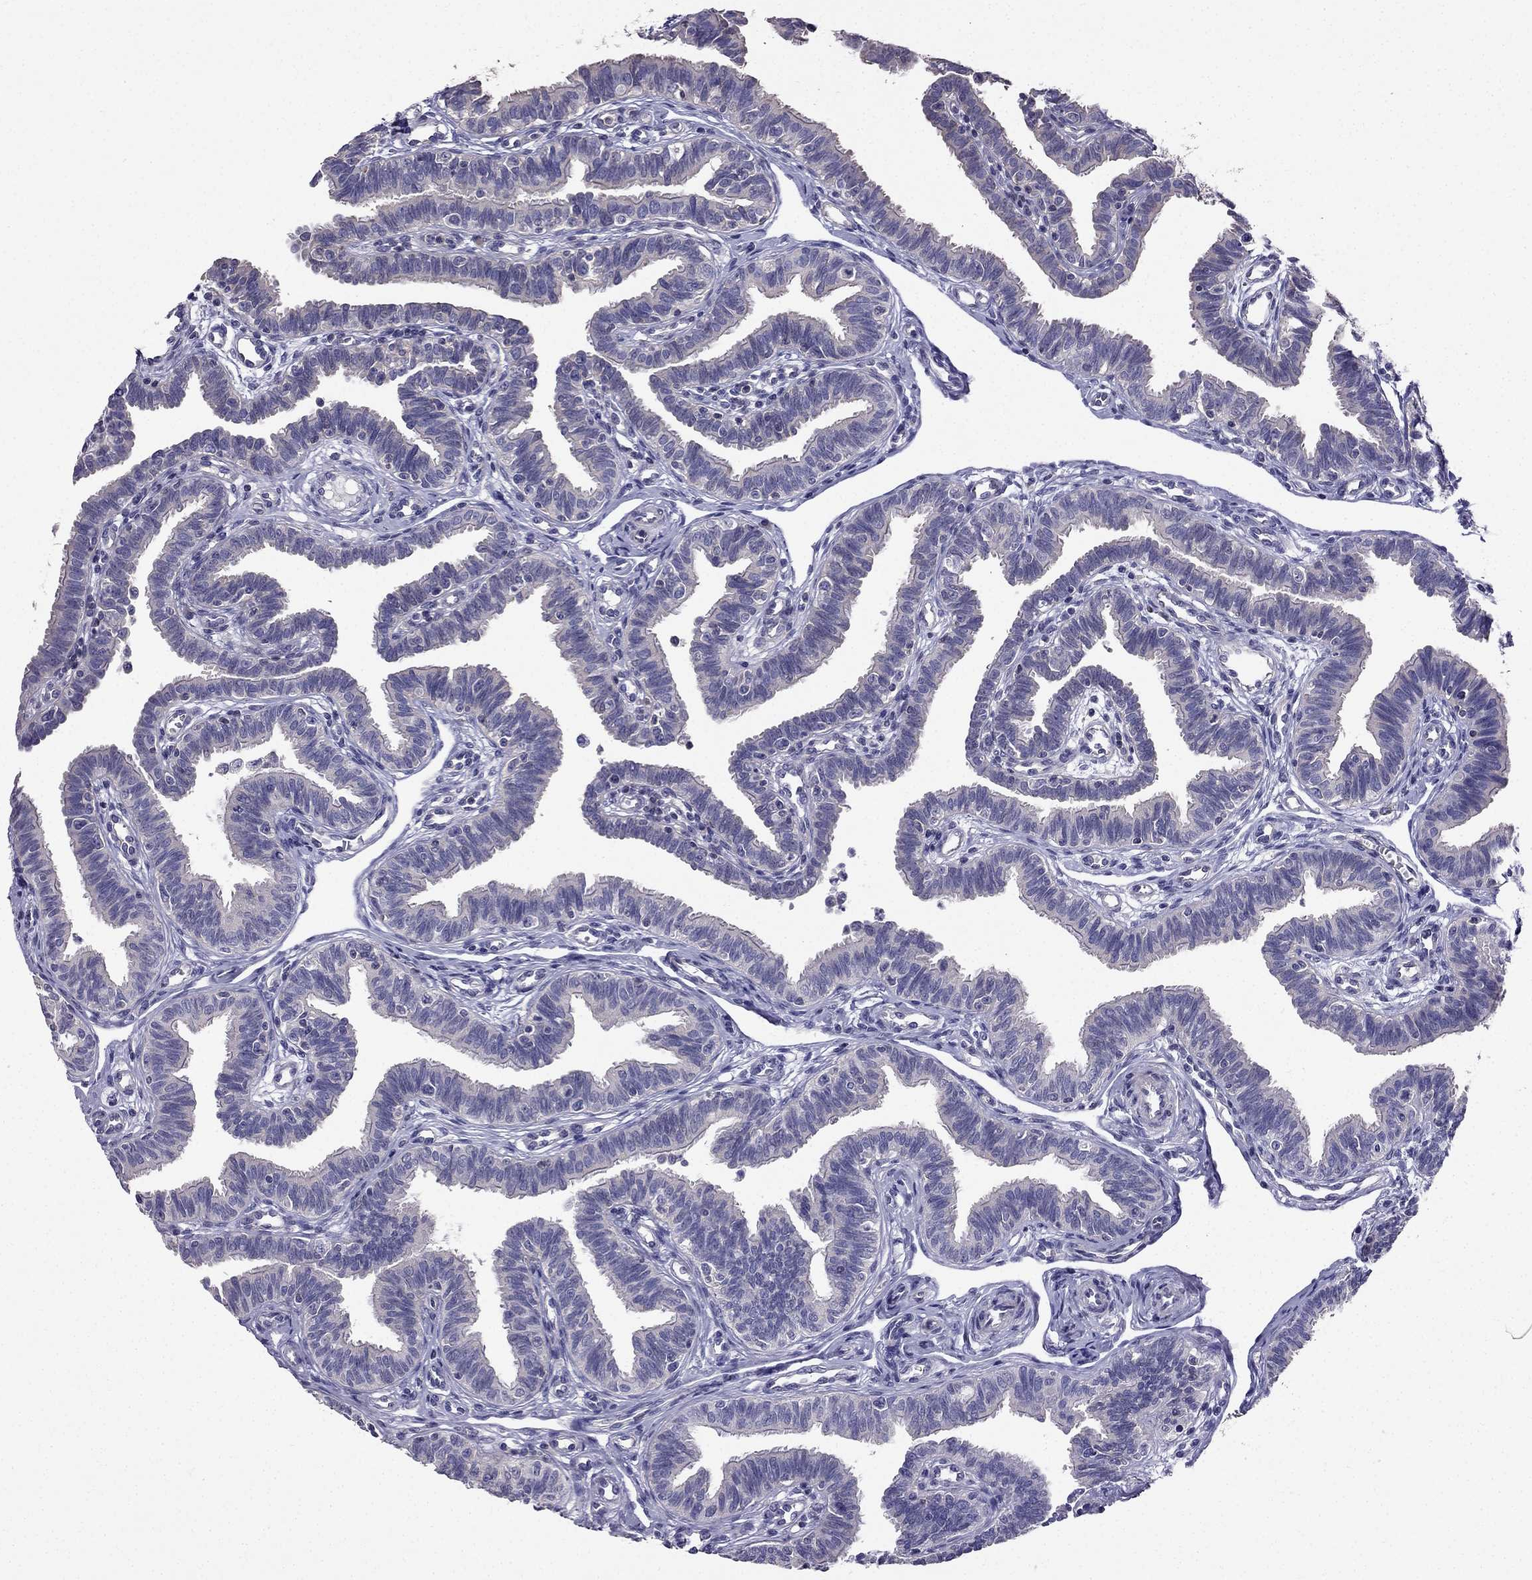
{"staining": {"intensity": "negative", "quantity": "none", "location": "none"}, "tissue": "fallopian tube", "cell_type": "Glandular cells", "image_type": "normal", "snomed": [{"axis": "morphology", "description": "Normal tissue, NOS"}, {"axis": "topography", "description": "Fallopian tube"}], "caption": "IHC histopathology image of normal fallopian tube stained for a protein (brown), which shows no positivity in glandular cells. (DAB immunohistochemistry (IHC) with hematoxylin counter stain).", "gene": "AS3MT", "patient": {"sex": "female", "age": 36}}